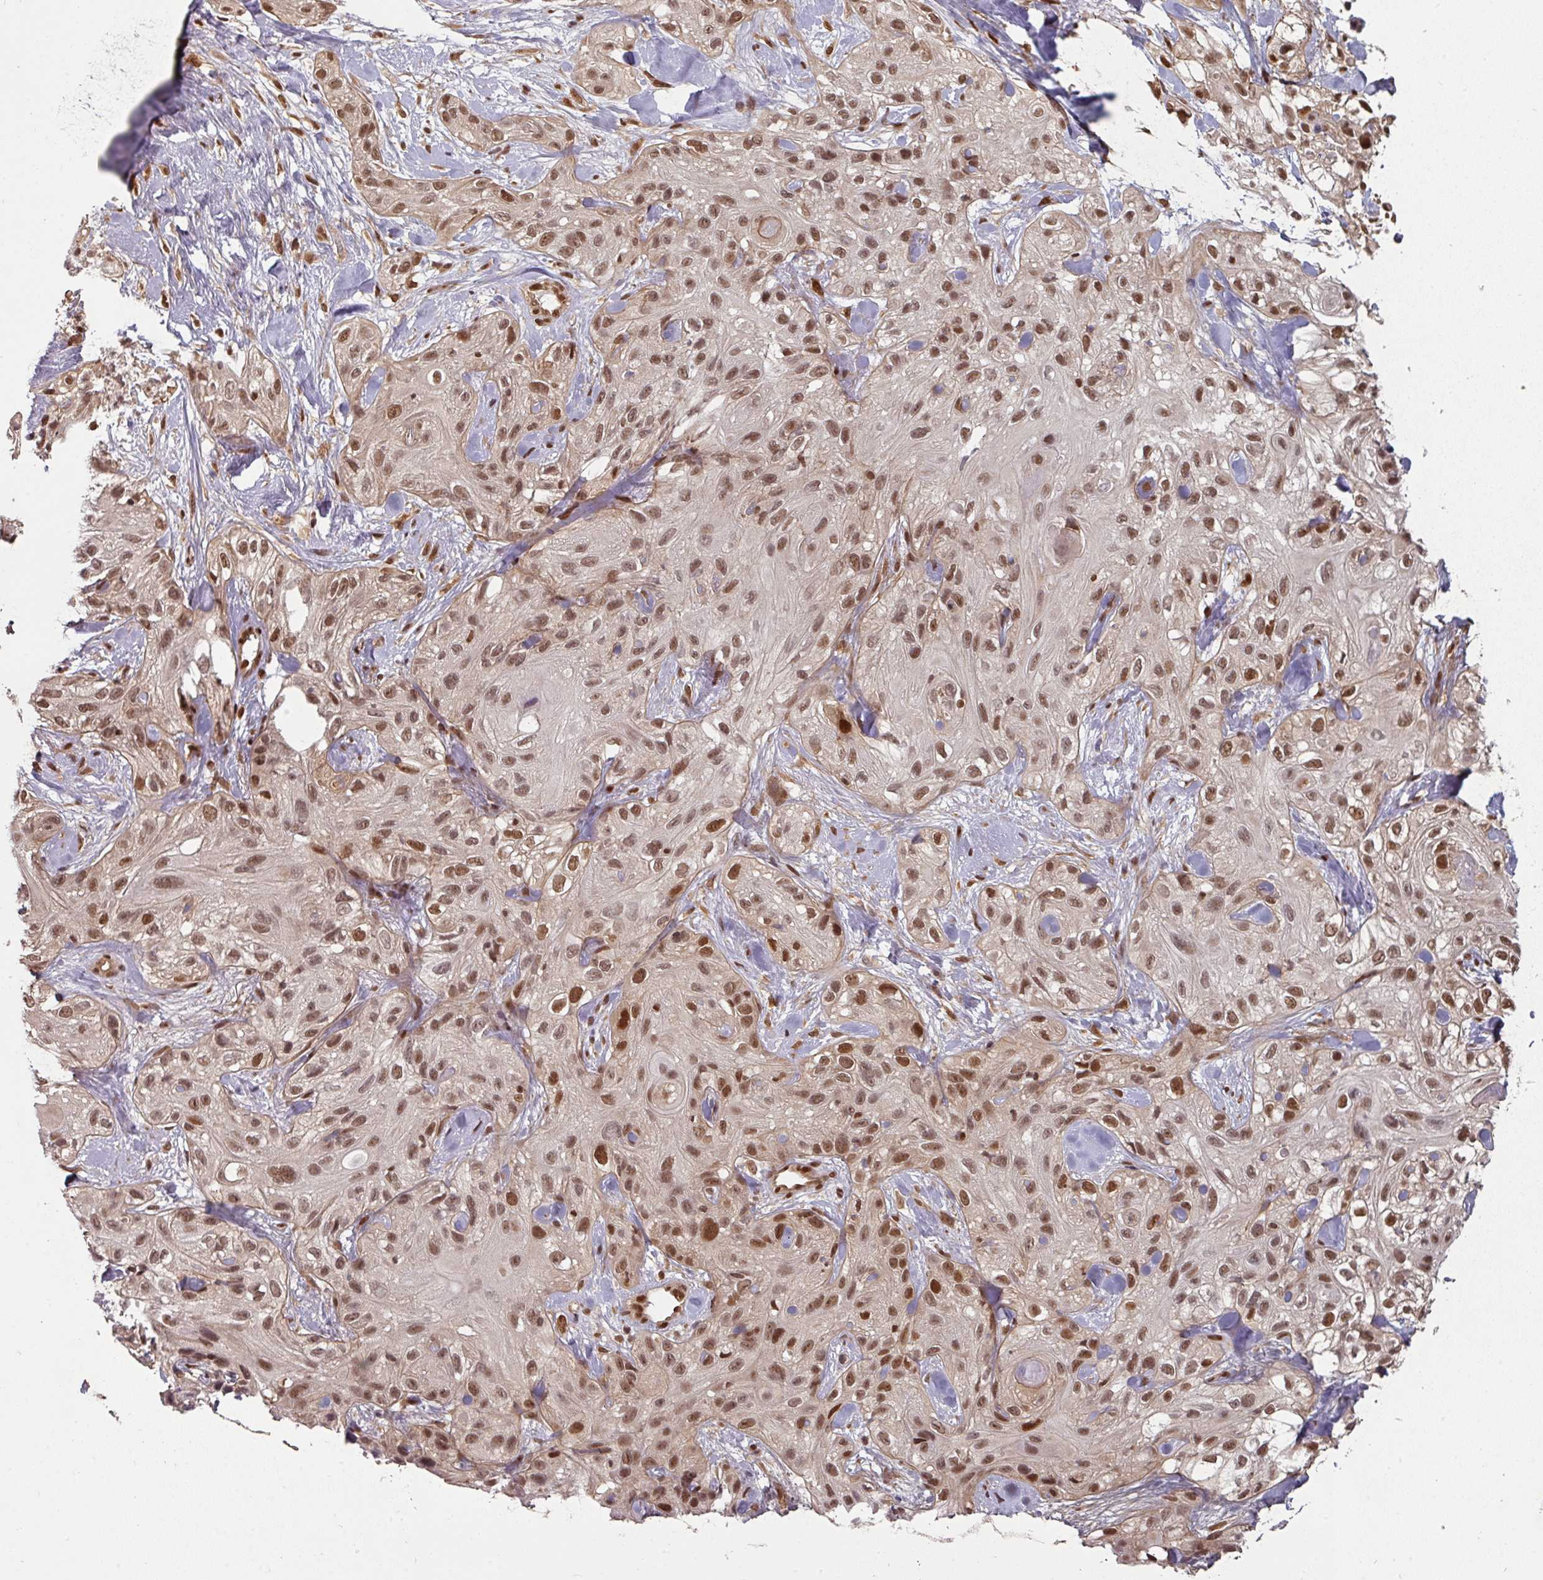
{"staining": {"intensity": "moderate", "quantity": ">75%", "location": "nuclear"}, "tissue": "skin cancer", "cell_type": "Tumor cells", "image_type": "cancer", "snomed": [{"axis": "morphology", "description": "Squamous cell carcinoma, NOS"}, {"axis": "topography", "description": "Skin"}], "caption": "A micrograph showing moderate nuclear expression in approximately >75% of tumor cells in skin cancer (squamous cell carcinoma), as visualized by brown immunohistochemical staining.", "gene": "SIK3", "patient": {"sex": "male", "age": 82}}